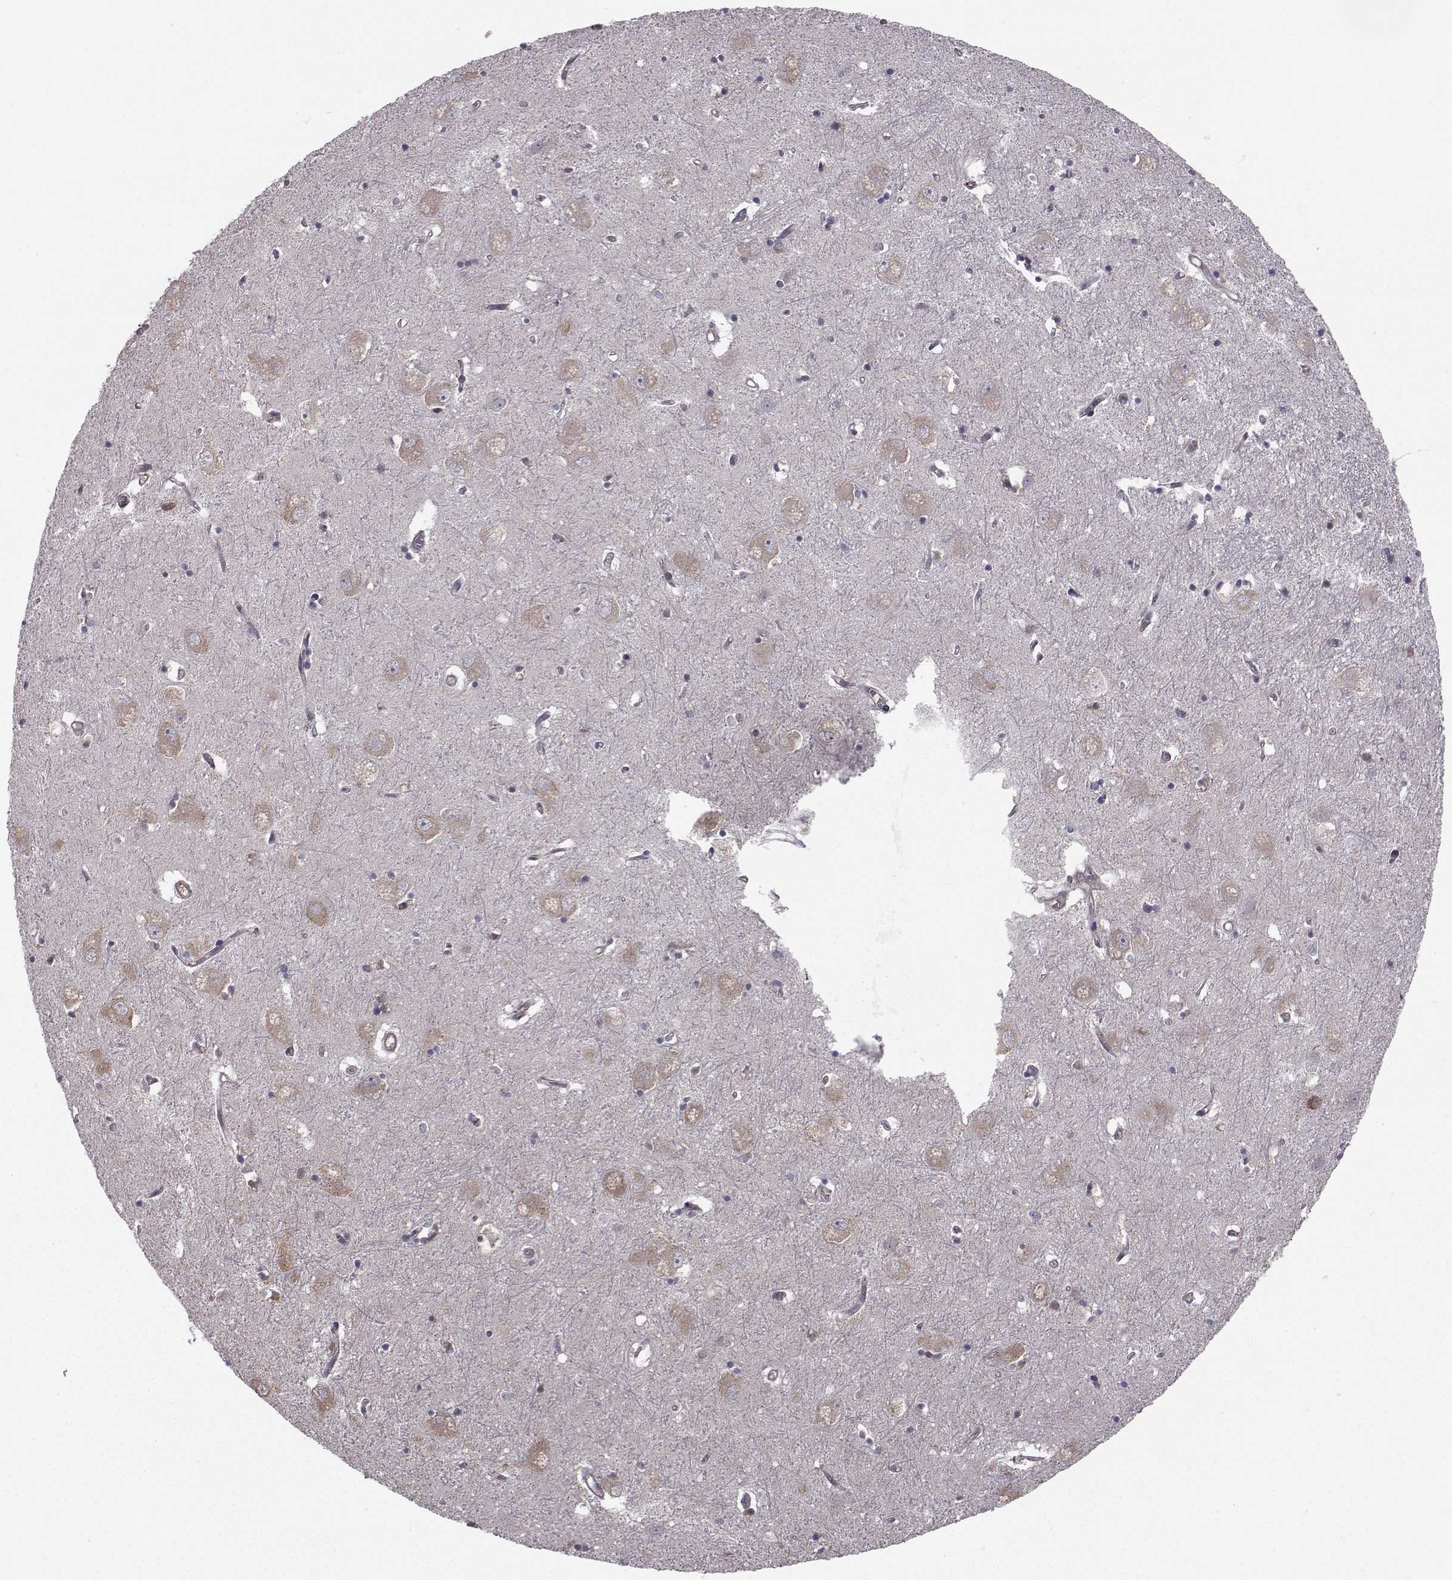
{"staining": {"intensity": "negative", "quantity": "none", "location": "none"}, "tissue": "caudate", "cell_type": "Glial cells", "image_type": "normal", "snomed": [{"axis": "morphology", "description": "Normal tissue, NOS"}, {"axis": "topography", "description": "Lateral ventricle wall"}], "caption": "Glial cells are negative for protein expression in normal human caudate. Brightfield microscopy of immunohistochemistry stained with DAB (brown) and hematoxylin (blue), captured at high magnification.", "gene": "HSP90AB1", "patient": {"sex": "male", "age": 54}}